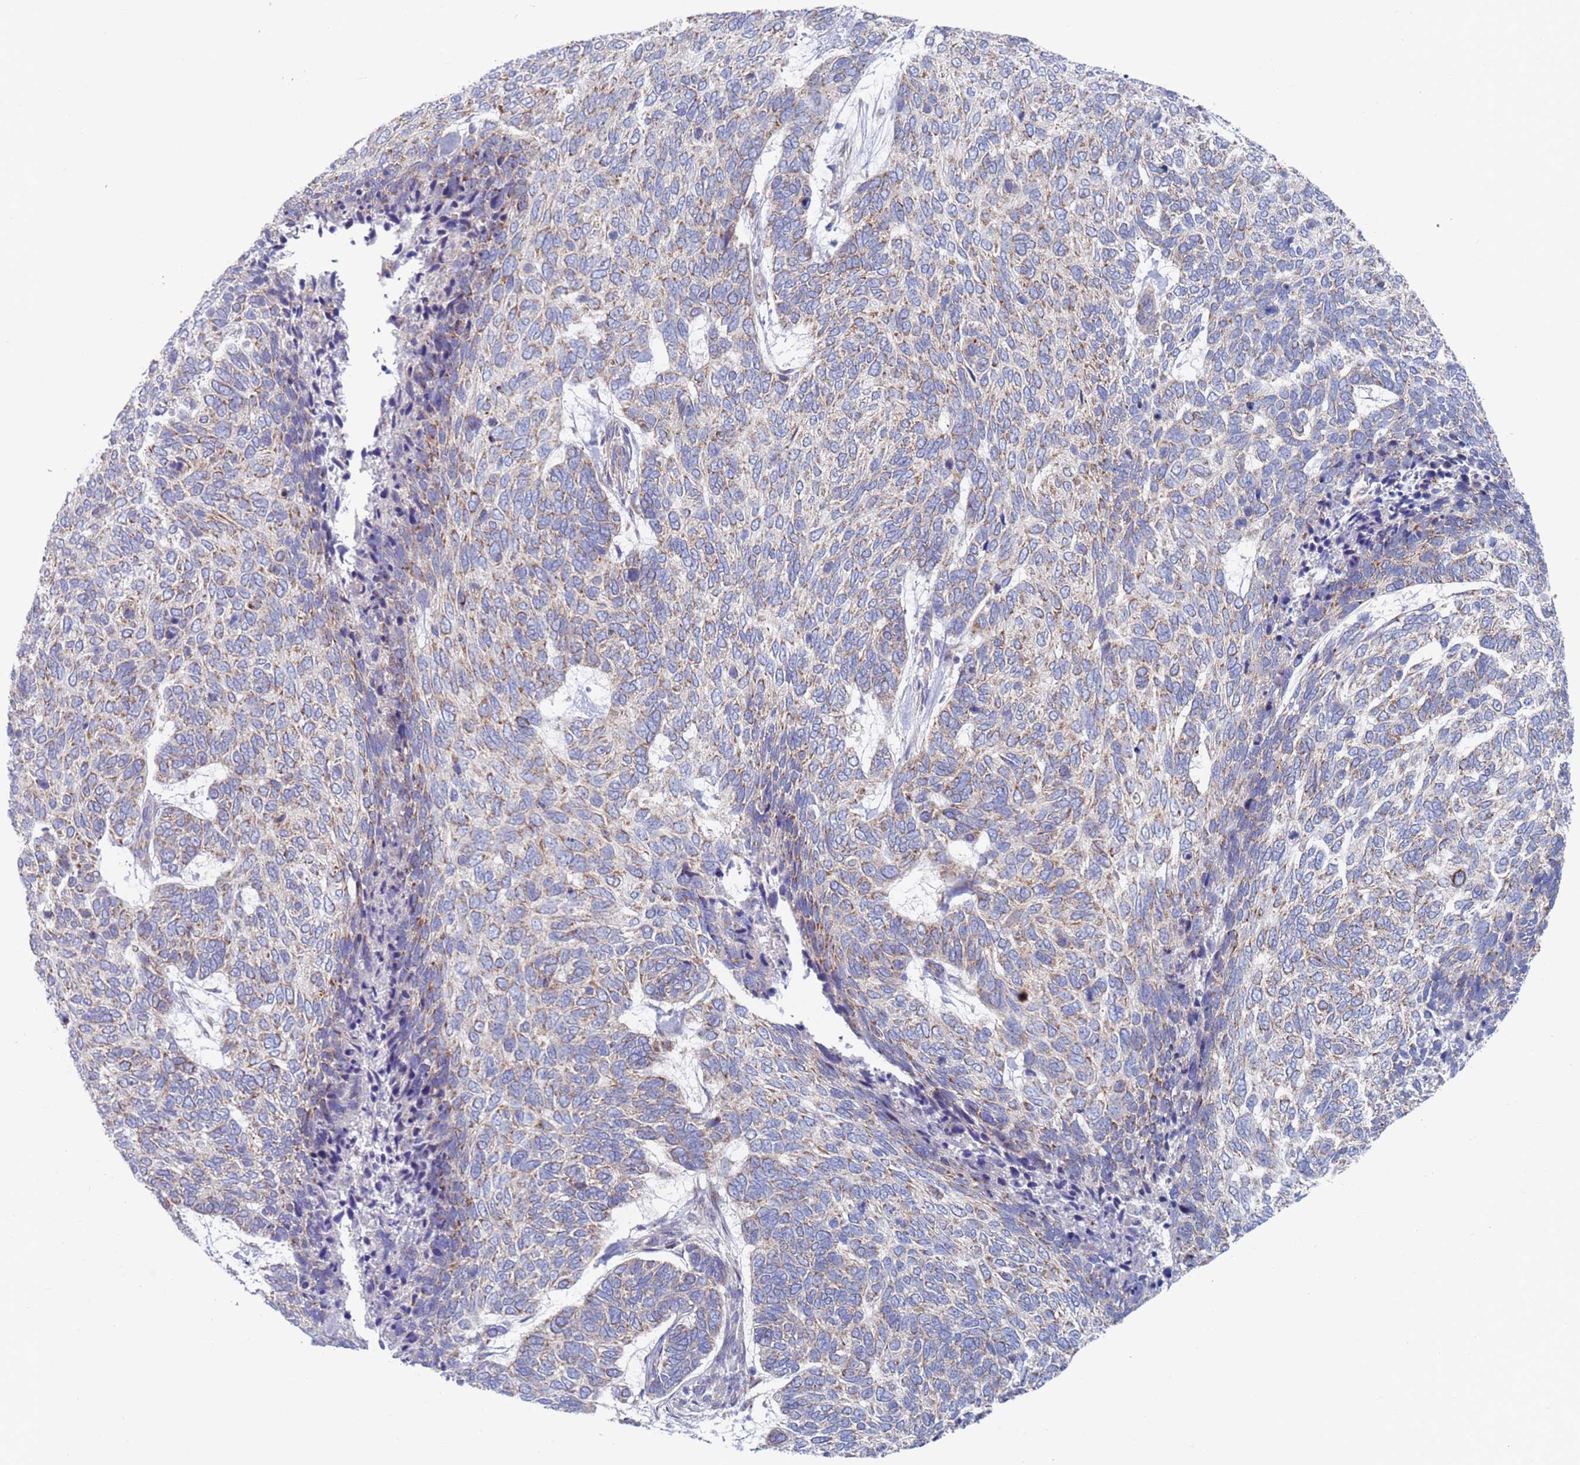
{"staining": {"intensity": "weak", "quantity": "25%-75%", "location": "cytoplasmic/membranous"}, "tissue": "skin cancer", "cell_type": "Tumor cells", "image_type": "cancer", "snomed": [{"axis": "morphology", "description": "Basal cell carcinoma"}, {"axis": "topography", "description": "Skin"}], "caption": "DAB immunohistochemical staining of skin cancer demonstrates weak cytoplasmic/membranous protein expression in about 25%-75% of tumor cells.", "gene": "CHCHD6", "patient": {"sex": "female", "age": 65}}